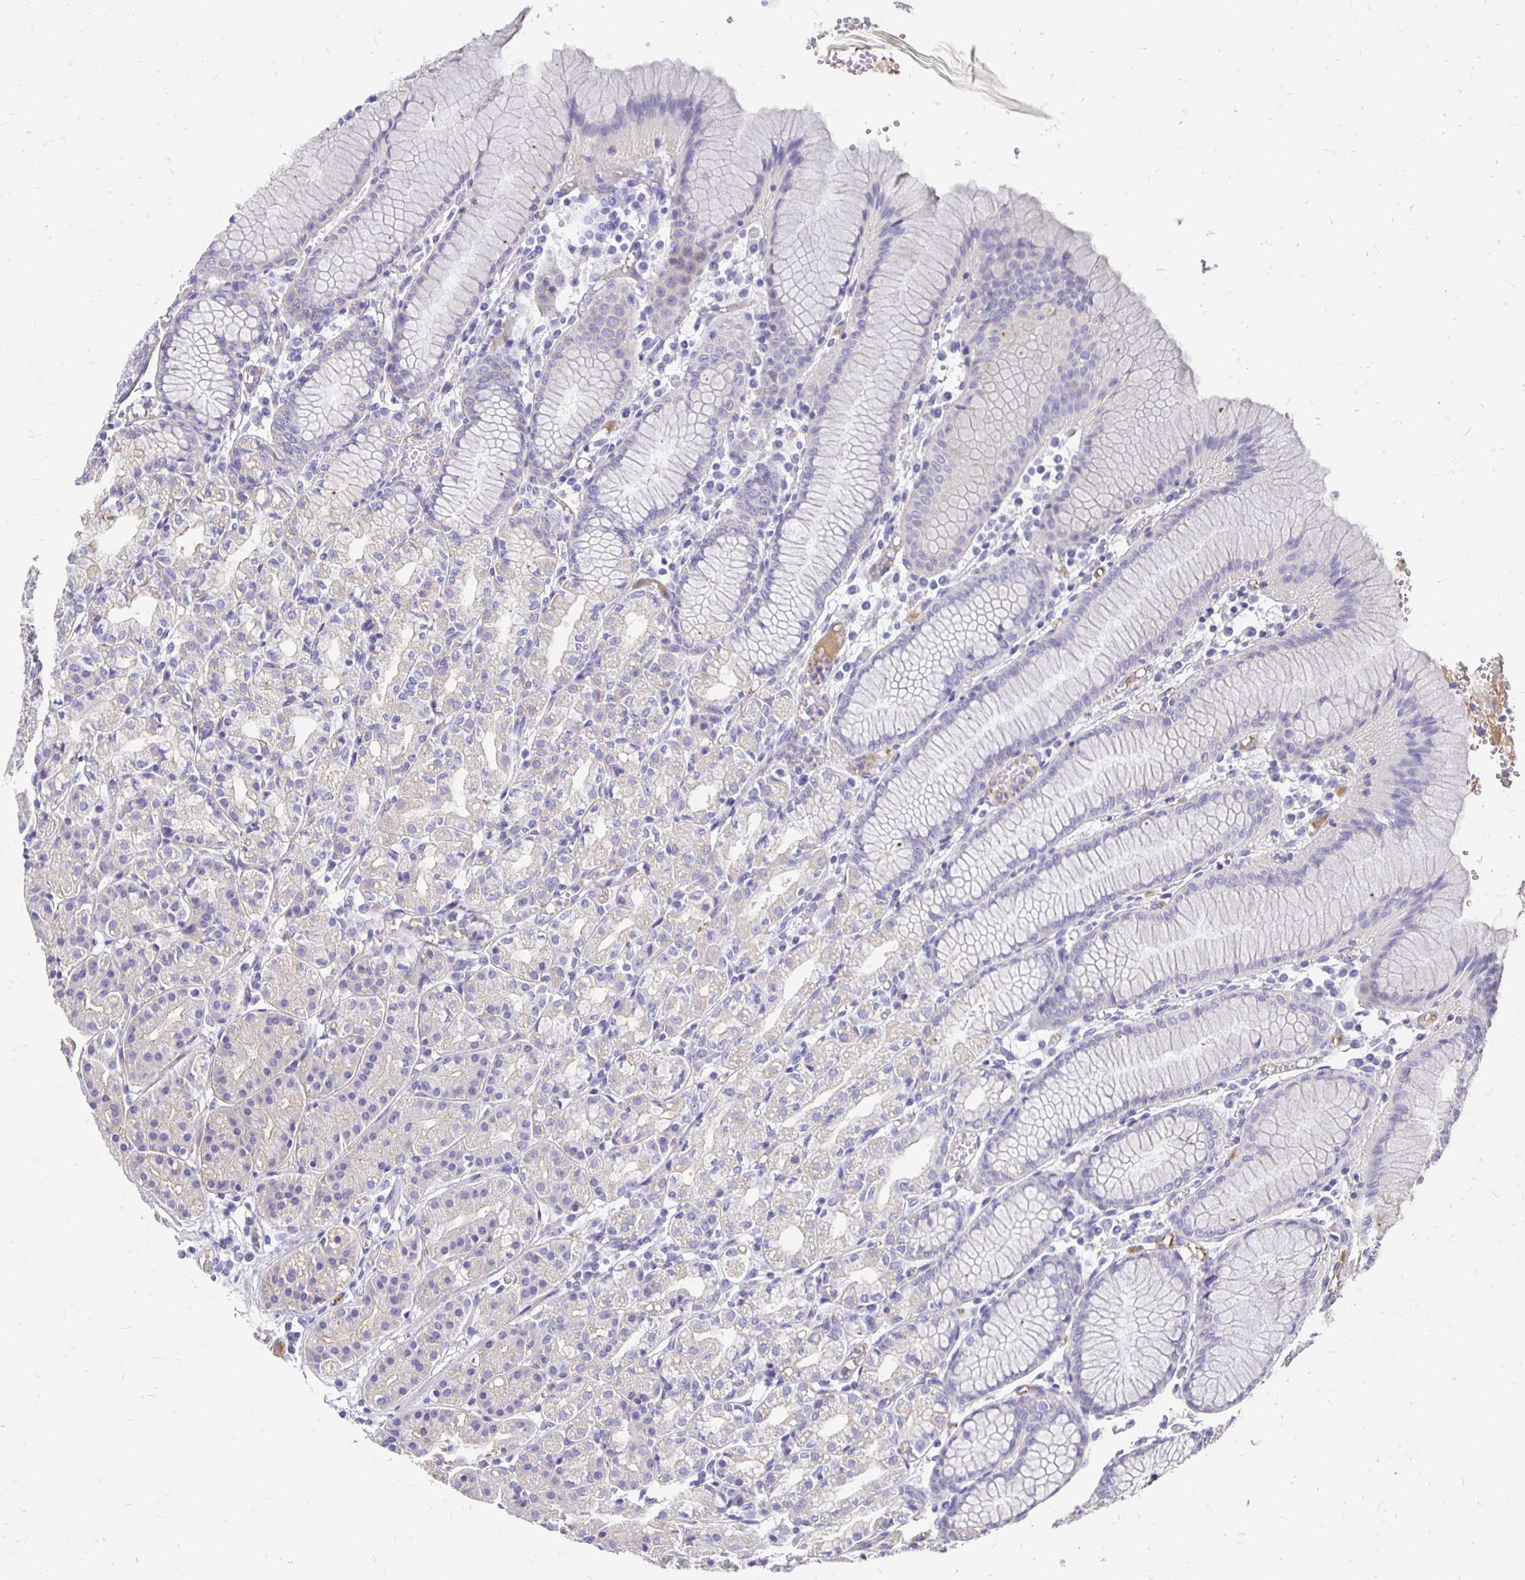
{"staining": {"intensity": "weak", "quantity": "<25%", "location": "cytoplasmic/membranous"}, "tissue": "stomach", "cell_type": "Glandular cells", "image_type": "normal", "snomed": [{"axis": "morphology", "description": "Normal tissue, NOS"}, {"axis": "topography", "description": "Stomach"}], "caption": "Immunohistochemistry (IHC) image of benign stomach: human stomach stained with DAB demonstrates no significant protein positivity in glandular cells. (Stains: DAB (3,3'-diaminobenzidine) immunohistochemistry (IHC) with hematoxylin counter stain, Microscopy: brightfield microscopy at high magnification).", "gene": "APOB", "patient": {"sex": "female", "age": 57}}